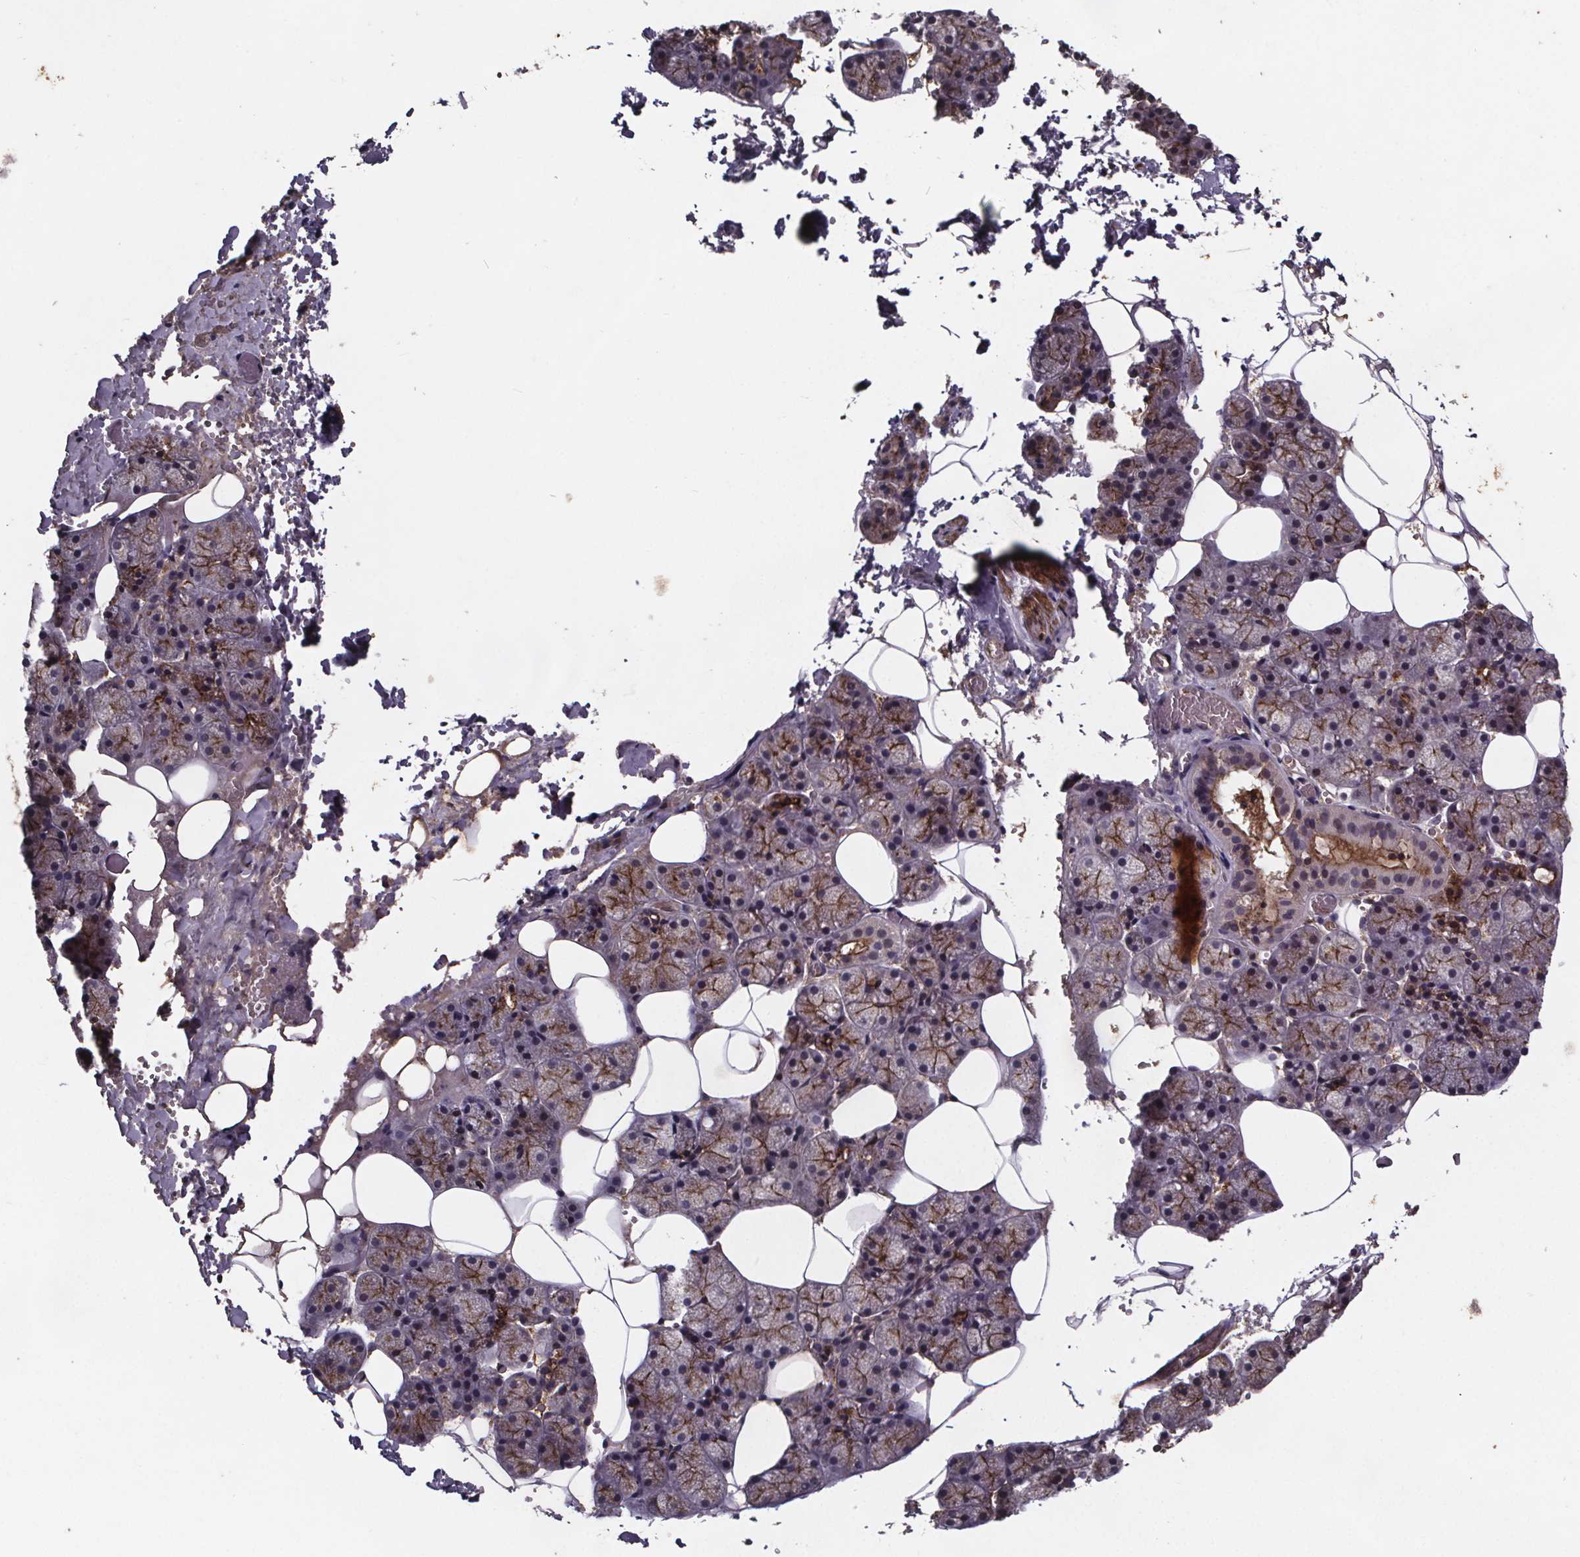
{"staining": {"intensity": "moderate", "quantity": "25%-75%", "location": "cytoplasmic/membranous"}, "tissue": "salivary gland", "cell_type": "Glandular cells", "image_type": "normal", "snomed": [{"axis": "morphology", "description": "Normal tissue, NOS"}, {"axis": "topography", "description": "Salivary gland"}], "caption": "The micrograph shows staining of normal salivary gland, revealing moderate cytoplasmic/membranous protein expression (brown color) within glandular cells.", "gene": "FASTKD3", "patient": {"sex": "male", "age": 38}}